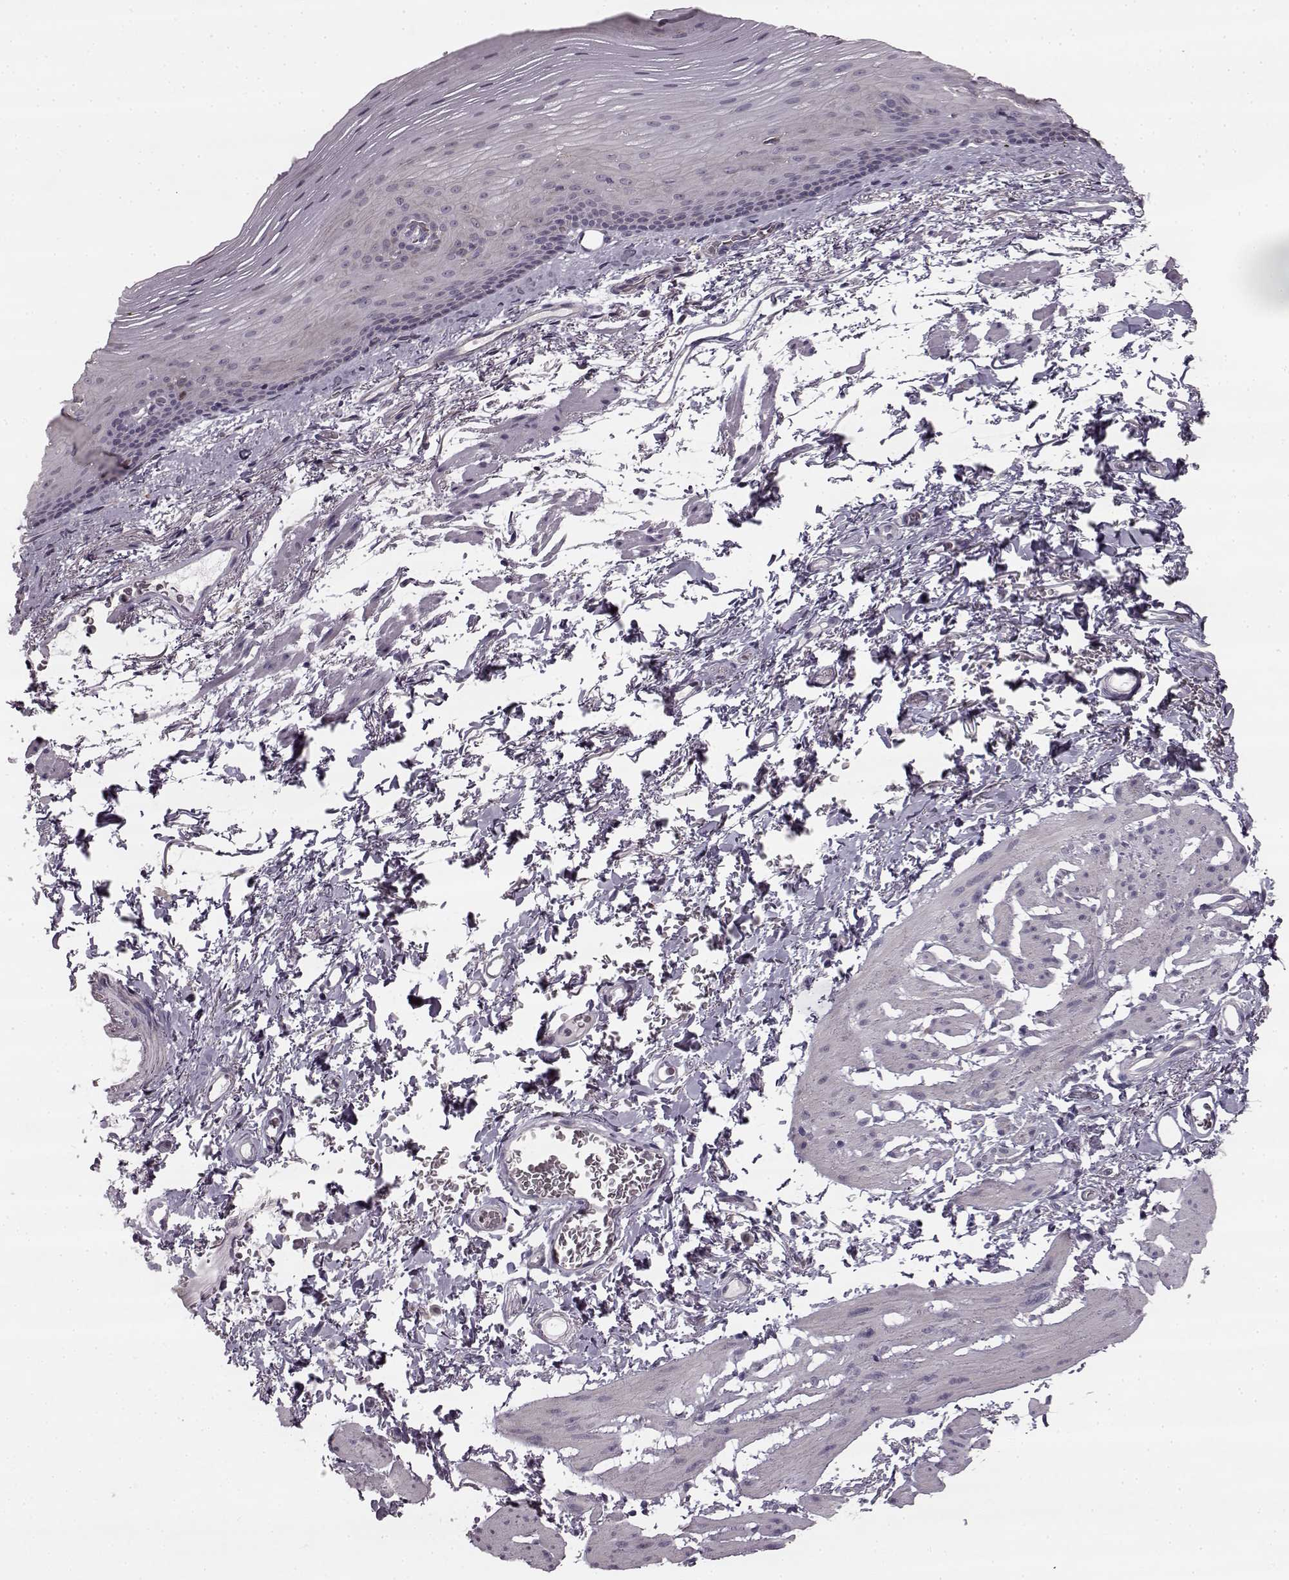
{"staining": {"intensity": "negative", "quantity": "none", "location": "none"}, "tissue": "esophagus", "cell_type": "Squamous epithelial cells", "image_type": "normal", "snomed": [{"axis": "morphology", "description": "Normal tissue, NOS"}, {"axis": "topography", "description": "Esophagus"}], "caption": "An IHC photomicrograph of benign esophagus is shown. There is no staining in squamous epithelial cells of esophagus. Brightfield microscopy of immunohistochemistry stained with DAB (3,3'-diaminobenzidine) (brown) and hematoxylin (blue), captured at high magnification.", "gene": "HMMR", "patient": {"sex": "male", "age": 76}}